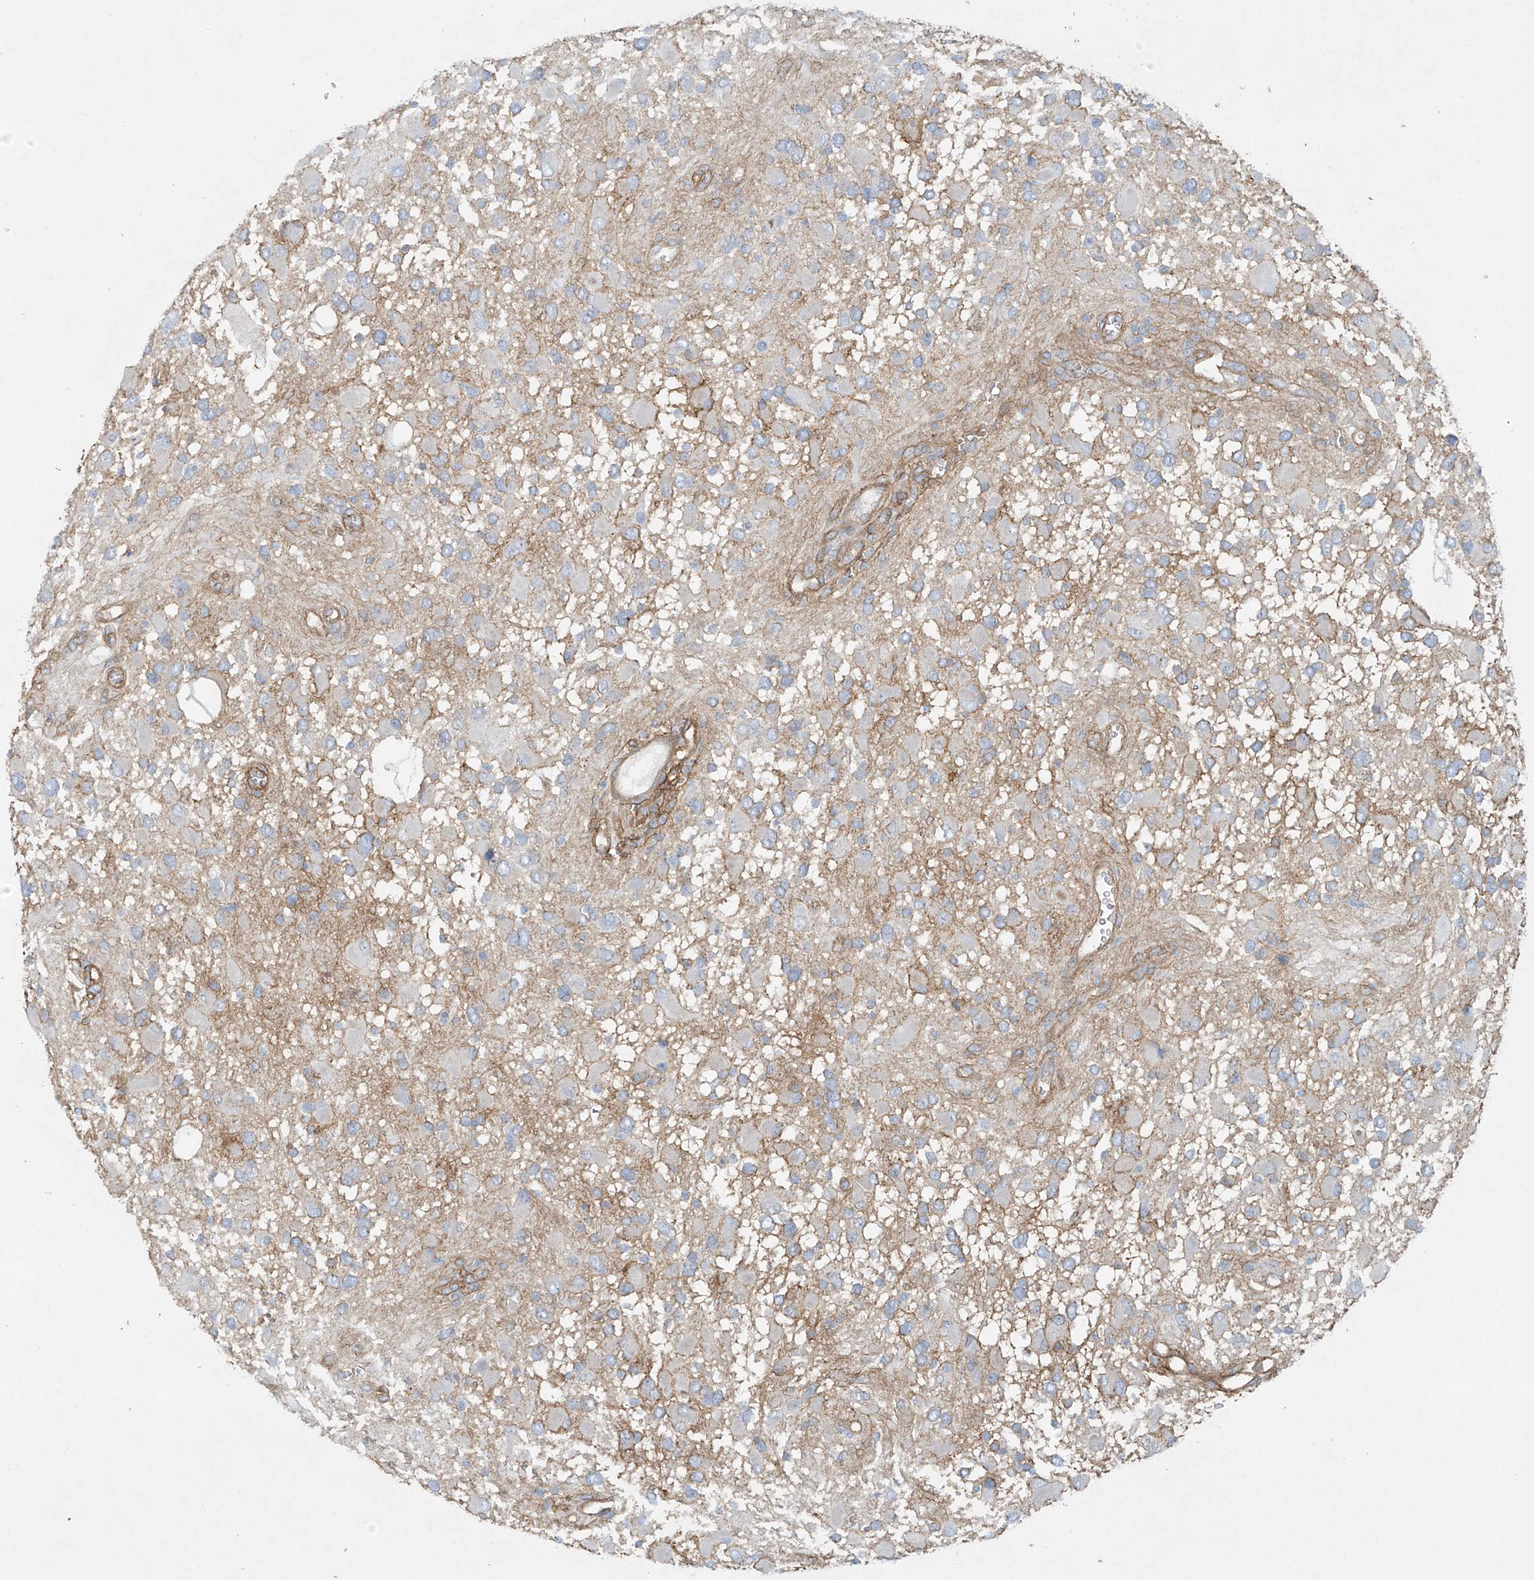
{"staining": {"intensity": "negative", "quantity": "none", "location": "none"}, "tissue": "glioma", "cell_type": "Tumor cells", "image_type": "cancer", "snomed": [{"axis": "morphology", "description": "Glioma, malignant, High grade"}, {"axis": "topography", "description": "Brain"}], "caption": "Immunohistochemistry (IHC) of human glioma displays no expression in tumor cells.", "gene": "VAMP5", "patient": {"sex": "male", "age": 53}}